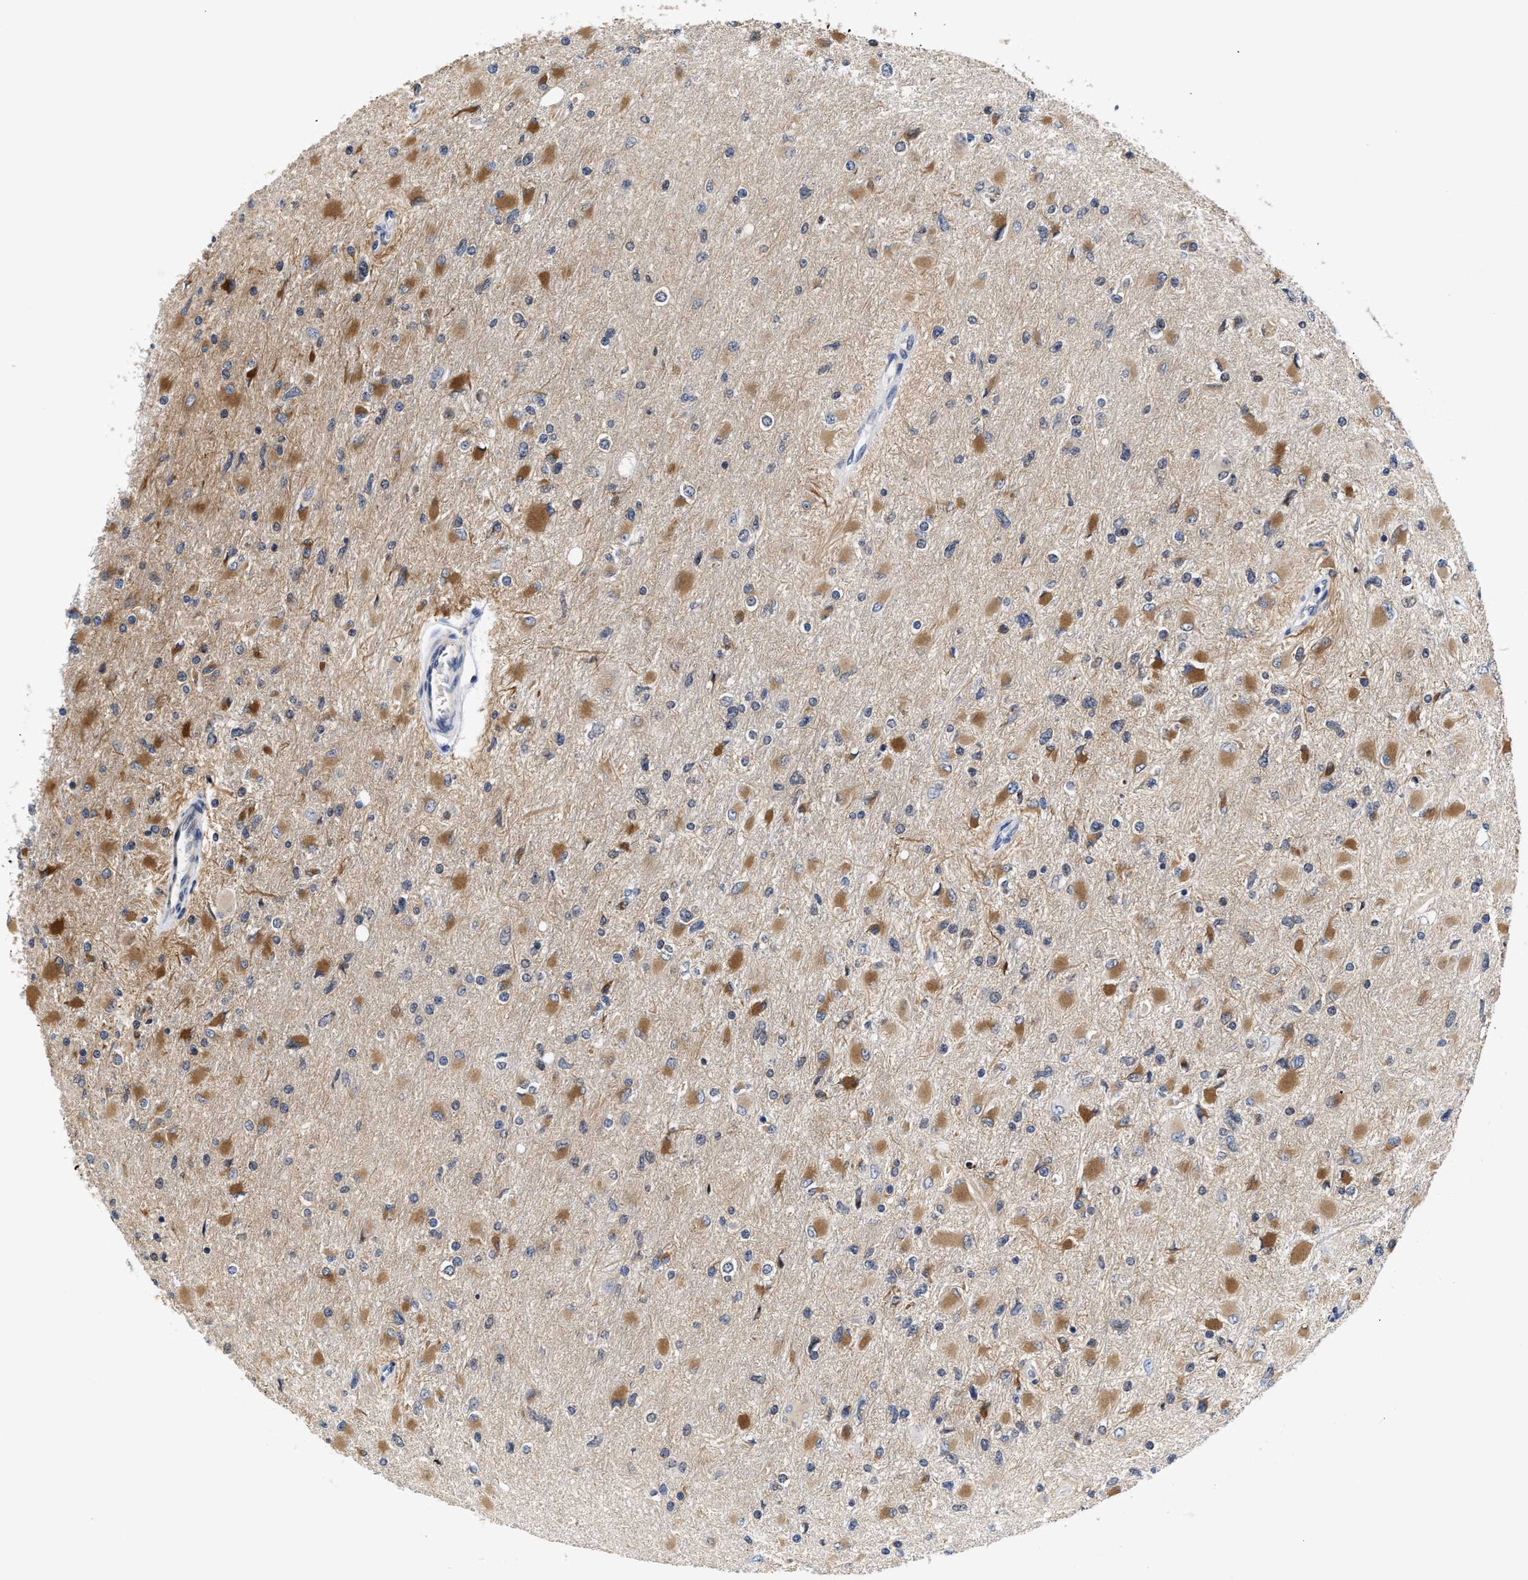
{"staining": {"intensity": "moderate", "quantity": "25%-75%", "location": "cytoplasmic/membranous"}, "tissue": "glioma", "cell_type": "Tumor cells", "image_type": "cancer", "snomed": [{"axis": "morphology", "description": "Glioma, malignant, High grade"}, {"axis": "topography", "description": "Cerebral cortex"}], "caption": "Protein expression analysis of human glioma reveals moderate cytoplasmic/membranous staining in approximately 25%-75% of tumor cells.", "gene": "CLIP2", "patient": {"sex": "female", "age": 36}}